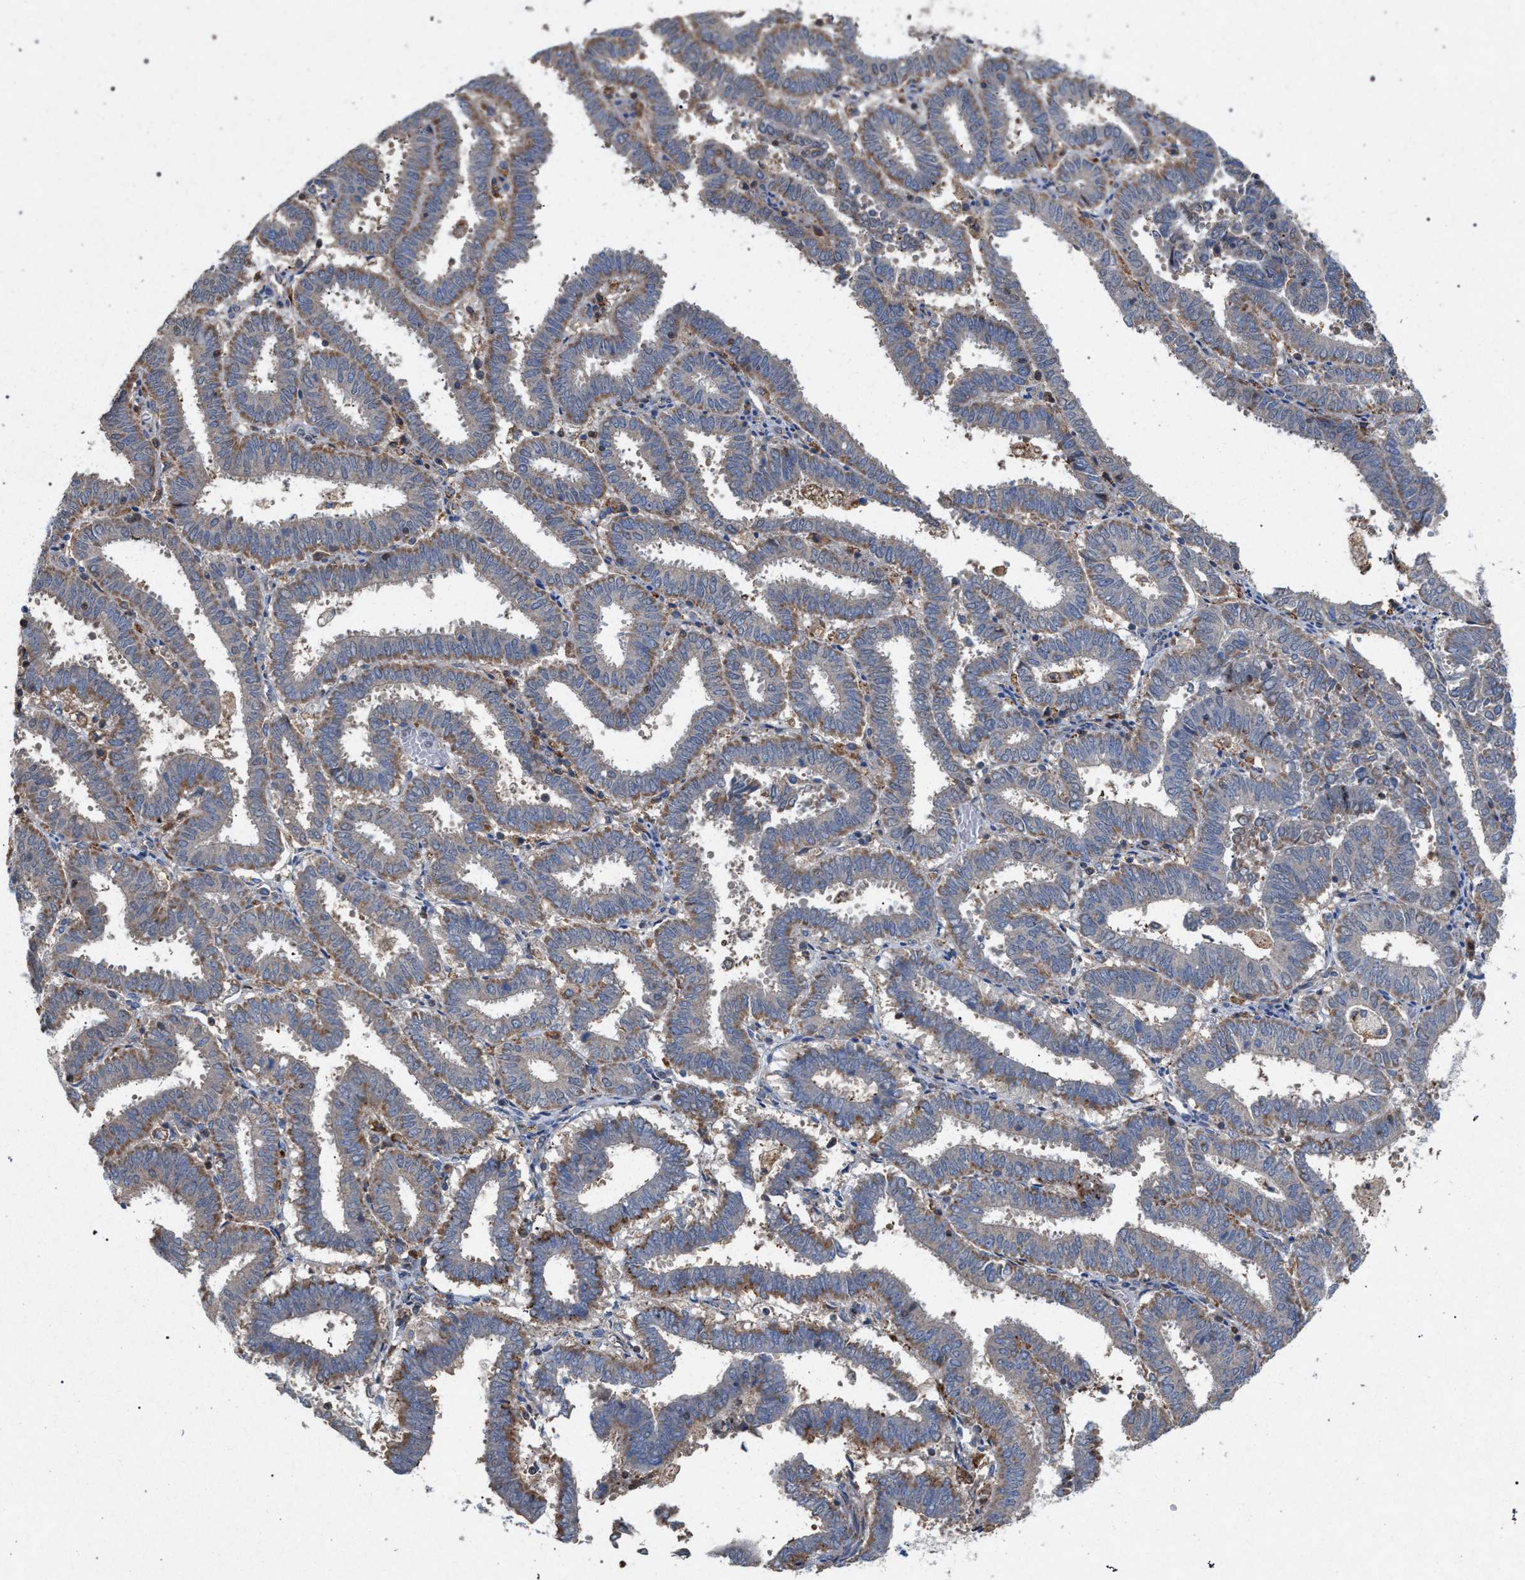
{"staining": {"intensity": "weak", "quantity": ">75%", "location": "cytoplasmic/membranous"}, "tissue": "endometrial cancer", "cell_type": "Tumor cells", "image_type": "cancer", "snomed": [{"axis": "morphology", "description": "Adenocarcinoma, NOS"}, {"axis": "topography", "description": "Uterus"}], "caption": "Immunohistochemical staining of human adenocarcinoma (endometrial) displays weak cytoplasmic/membranous protein staining in about >75% of tumor cells.", "gene": "VPS13A", "patient": {"sex": "female", "age": 83}}